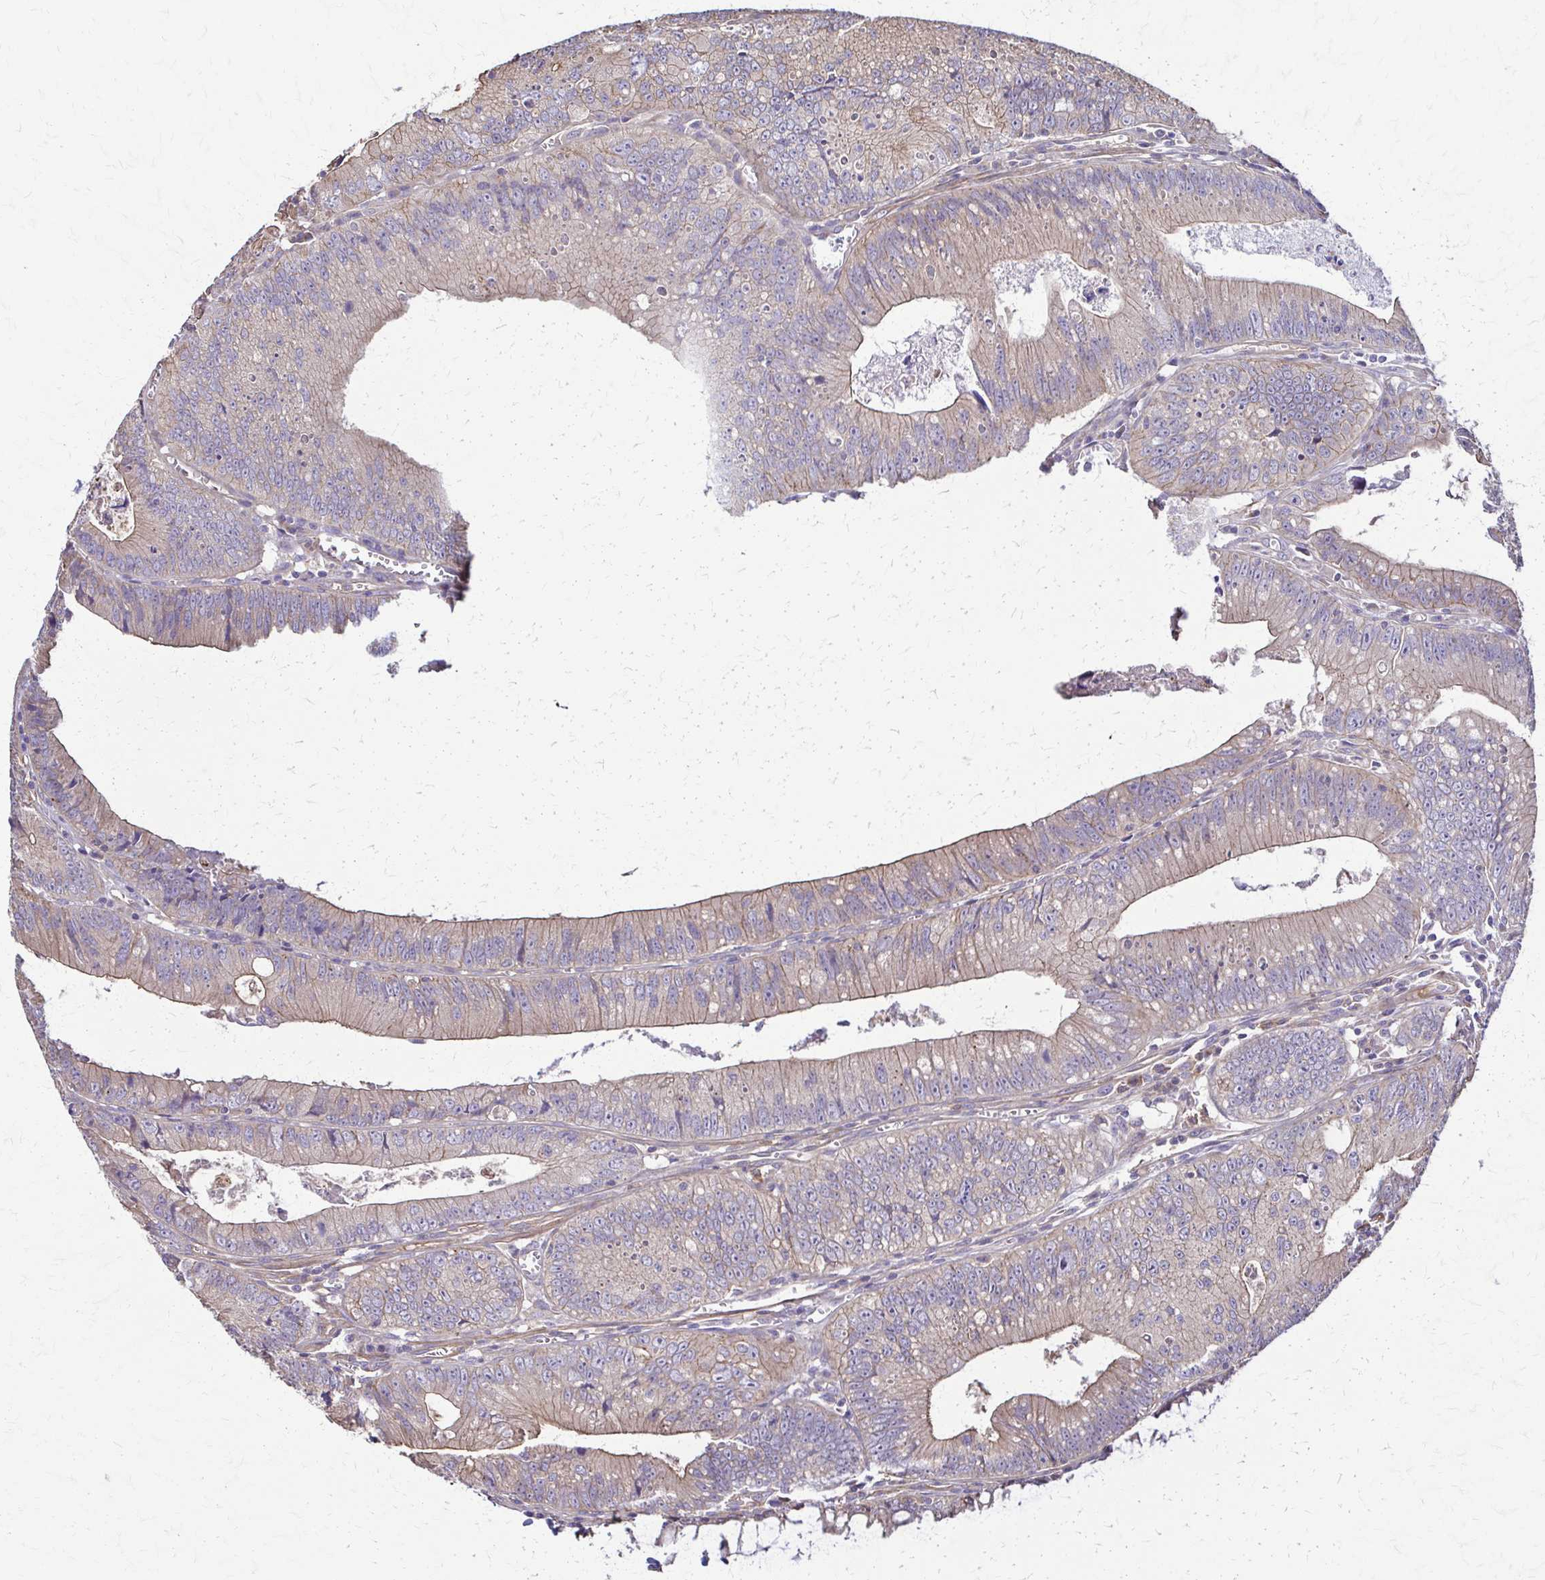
{"staining": {"intensity": "weak", "quantity": "25%-75%", "location": "cytoplasmic/membranous"}, "tissue": "colorectal cancer", "cell_type": "Tumor cells", "image_type": "cancer", "snomed": [{"axis": "morphology", "description": "Adenocarcinoma, NOS"}, {"axis": "topography", "description": "Rectum"}], "caption": "Brown immunohistochemical staining in colorectal cancer shows weak cytoplasmic/membranous positivity in approximately 25%-75% of tumor cells.", "gene": "DSP", "patient": {"sex": "female", "age": 81}}